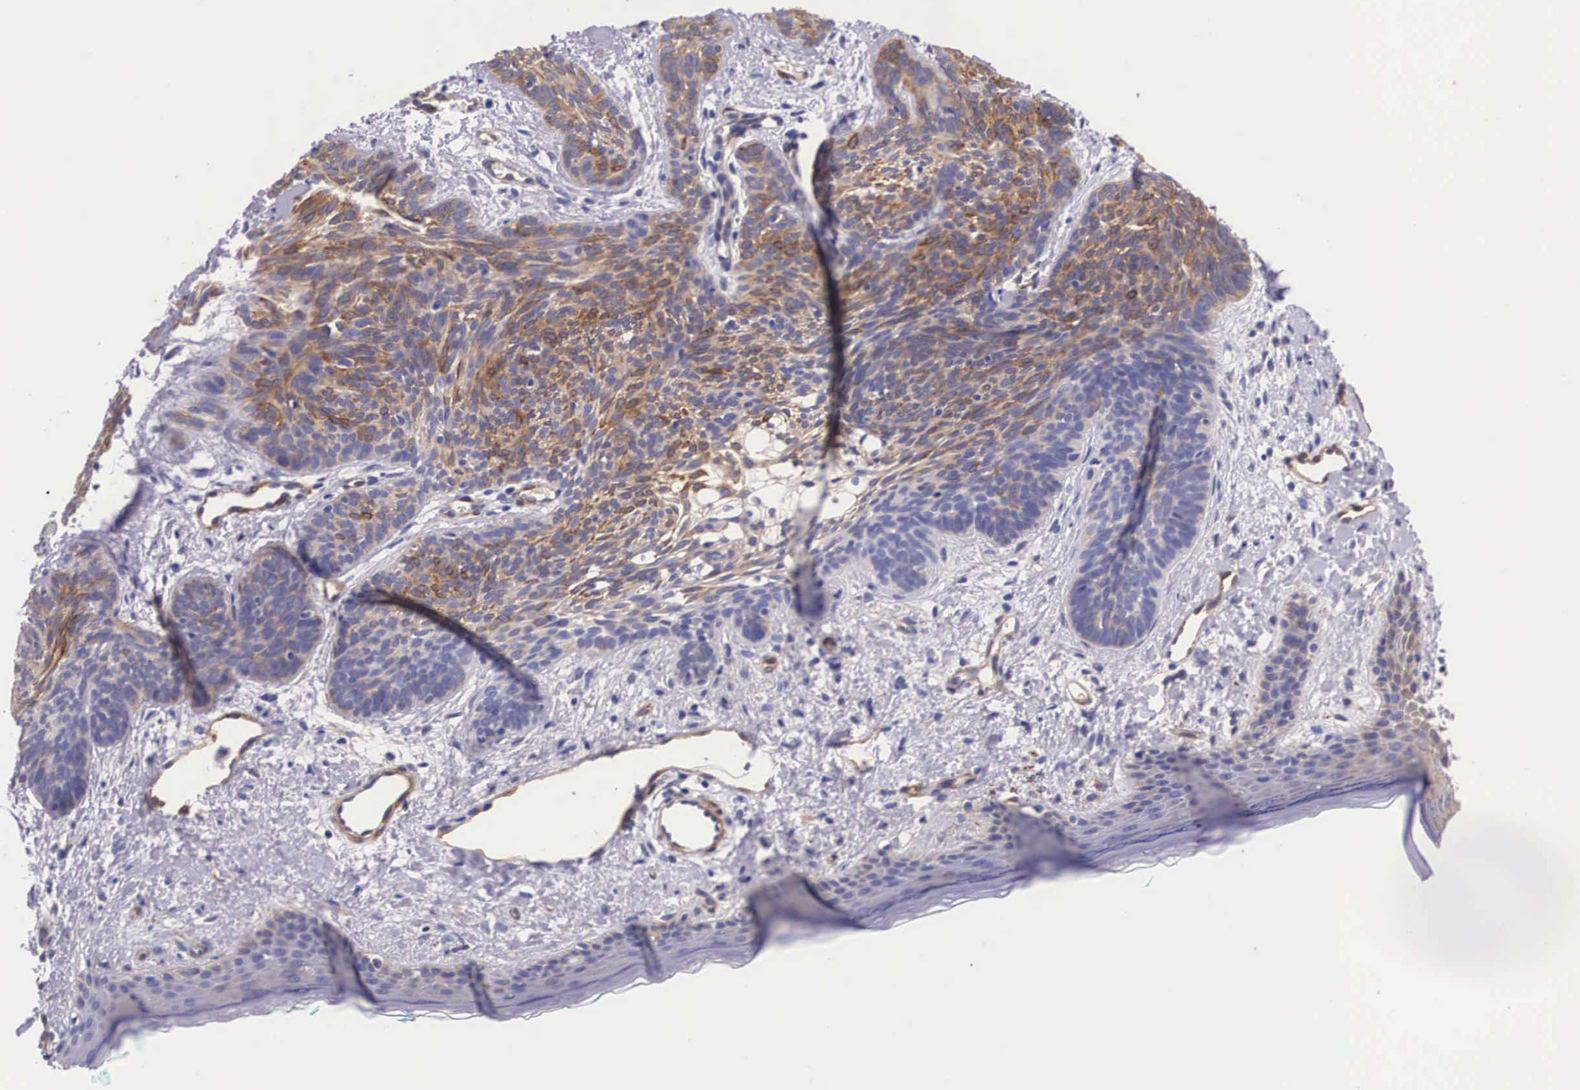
{"staining": {"intensity": "moderate", "quantity": "<25%", "location": "cytoplasmic/membranous"}, "tissue": "skin cancer", "cell_type": "Tumor cells", "image_type": "cancer", "snomed": [{"axis": "morphology", "description": "Basal cell carcinoma"}, {"axis": "topography", "description": "Skin"}], "caption": "Immunohistochemical staining of human skin basal cell carcinoma shows moderate cytoplasmic/membranous protein positivity in approximately <25% of tumor cells.", "gene": "BCAR1", "patient": {"sex": "female", "age": 81}}